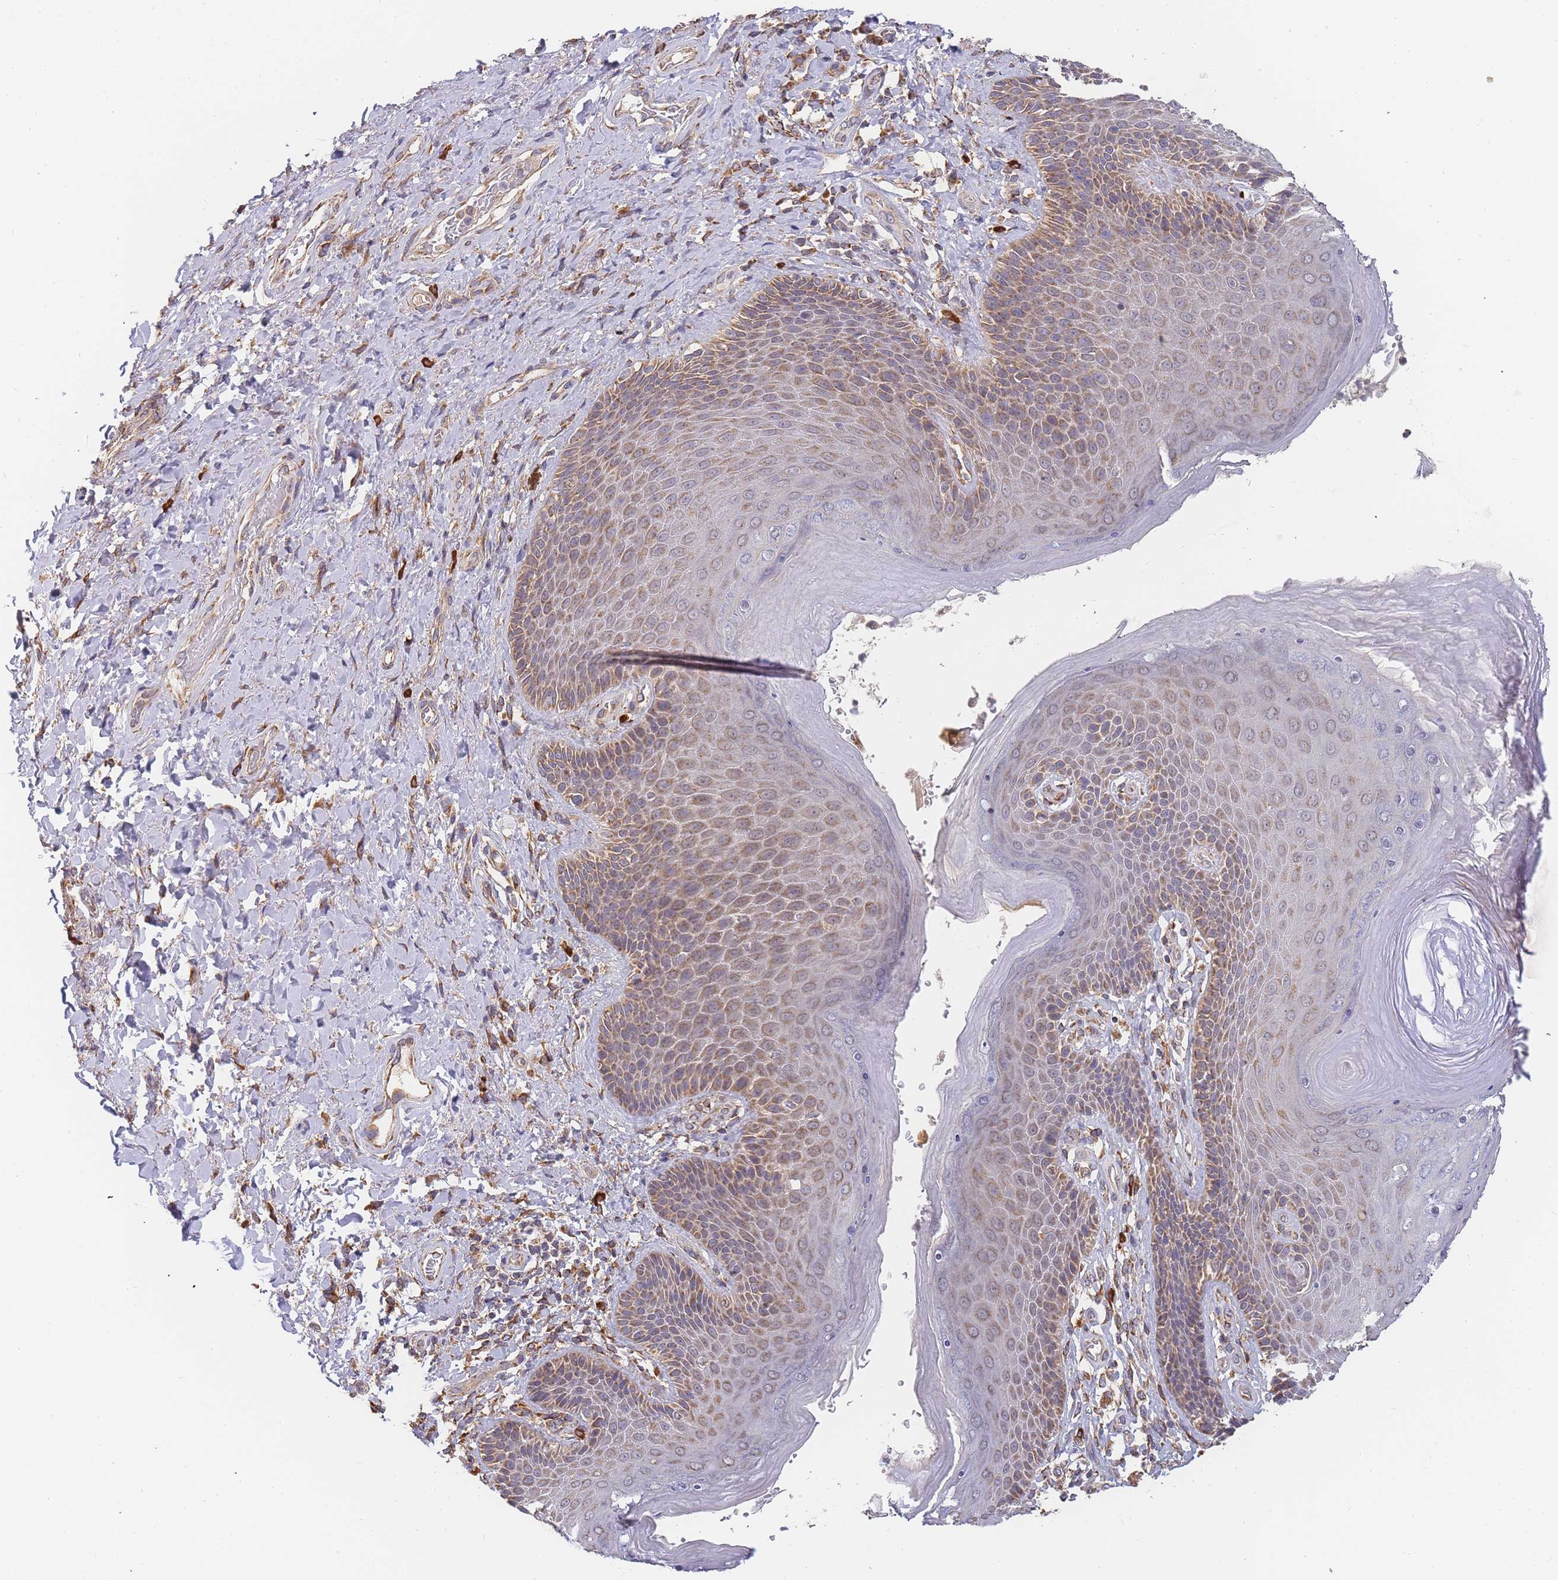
{"staining": {"intensity": "moderate", "quantity": "25%-75%", "location": "cytoplasmic/membranous"}, "tissue": "skin", "cell_type": "Epidermal cells", "image_type": "normal", "snomed": [{"axis": "morphology", "description": "Normal tissue, NOS"}, {"axis": "topography", "description": "Anal"}], "caption": "Immunohistochemical staining of benign skin reveals moderate cytoplasmic/membranous protein expression in approximately 25%-75% of epidermal cells.", "gene": "ADCY9", "patient": {"sex": "female", "age": 89}}